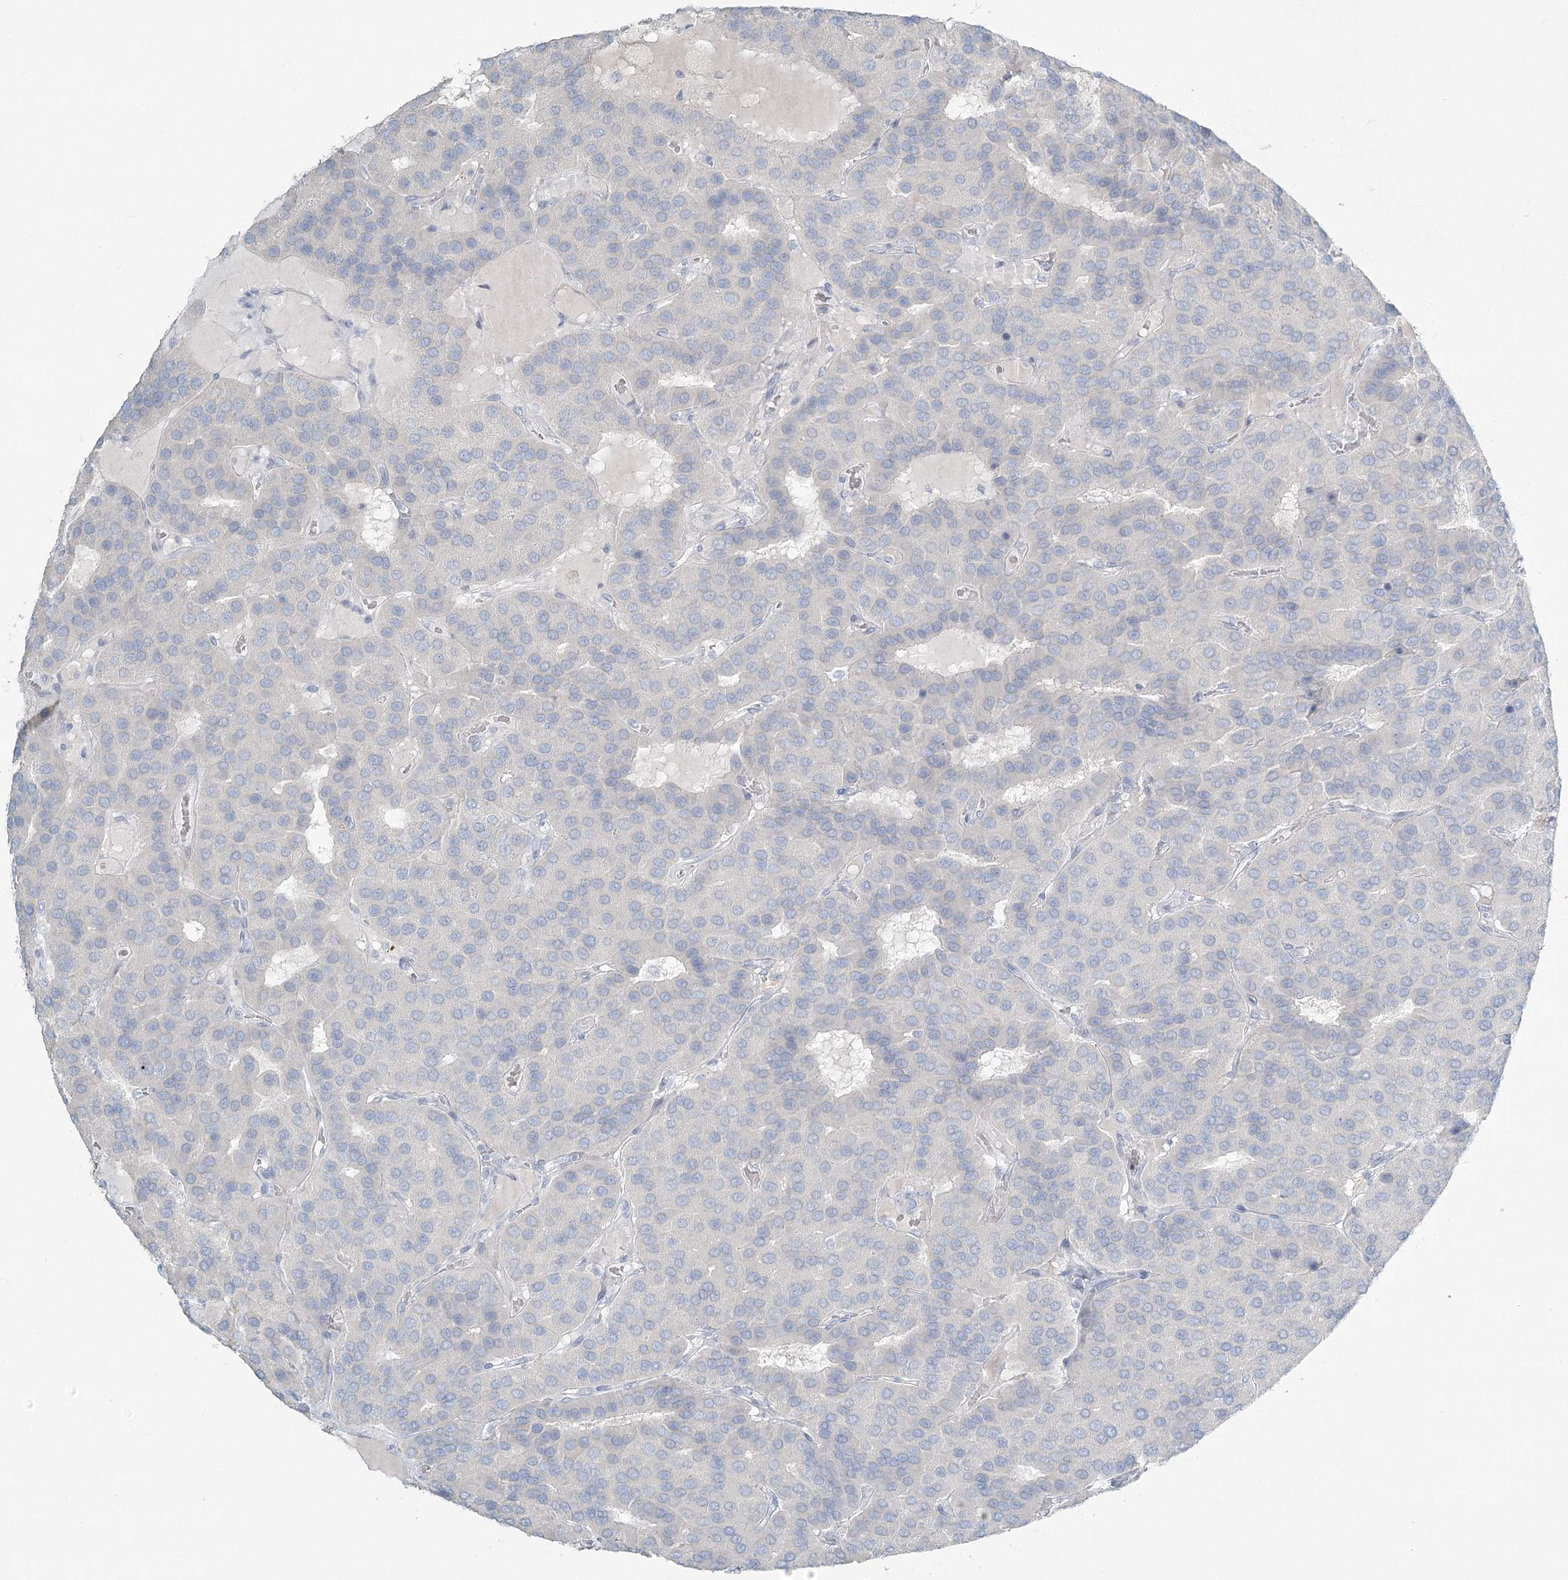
{"staining": {"intensity": "negative", "quantity": "none", "location": "none"}, "tissue": "parathyroid gland", "cell_type": "Glandular cells", "image_type": "normal", "snomed": [{"axis": "morphology", "description": "Normal tissue, NOS"}, {"axis": "morphology", "description": "Adenoma, NOS"}, {"axis": "topography", "description": "Parathyroid gland"}], "caption": "High magnification brightfield microscopy of normal parathyroid gland stained with DAB (3,3'-diaminobenzidine) (brown) and counterstained with hematoxylin (blue): glandular cells show no significant positivity. The staining was performed using DAB to visualize the protein expression in brown, while the nuclei were stained in blue with hematoxylin (Magnification: 20x).", "gene": "LRP2BP", "patient": {"sex": "female", "age": 86}}